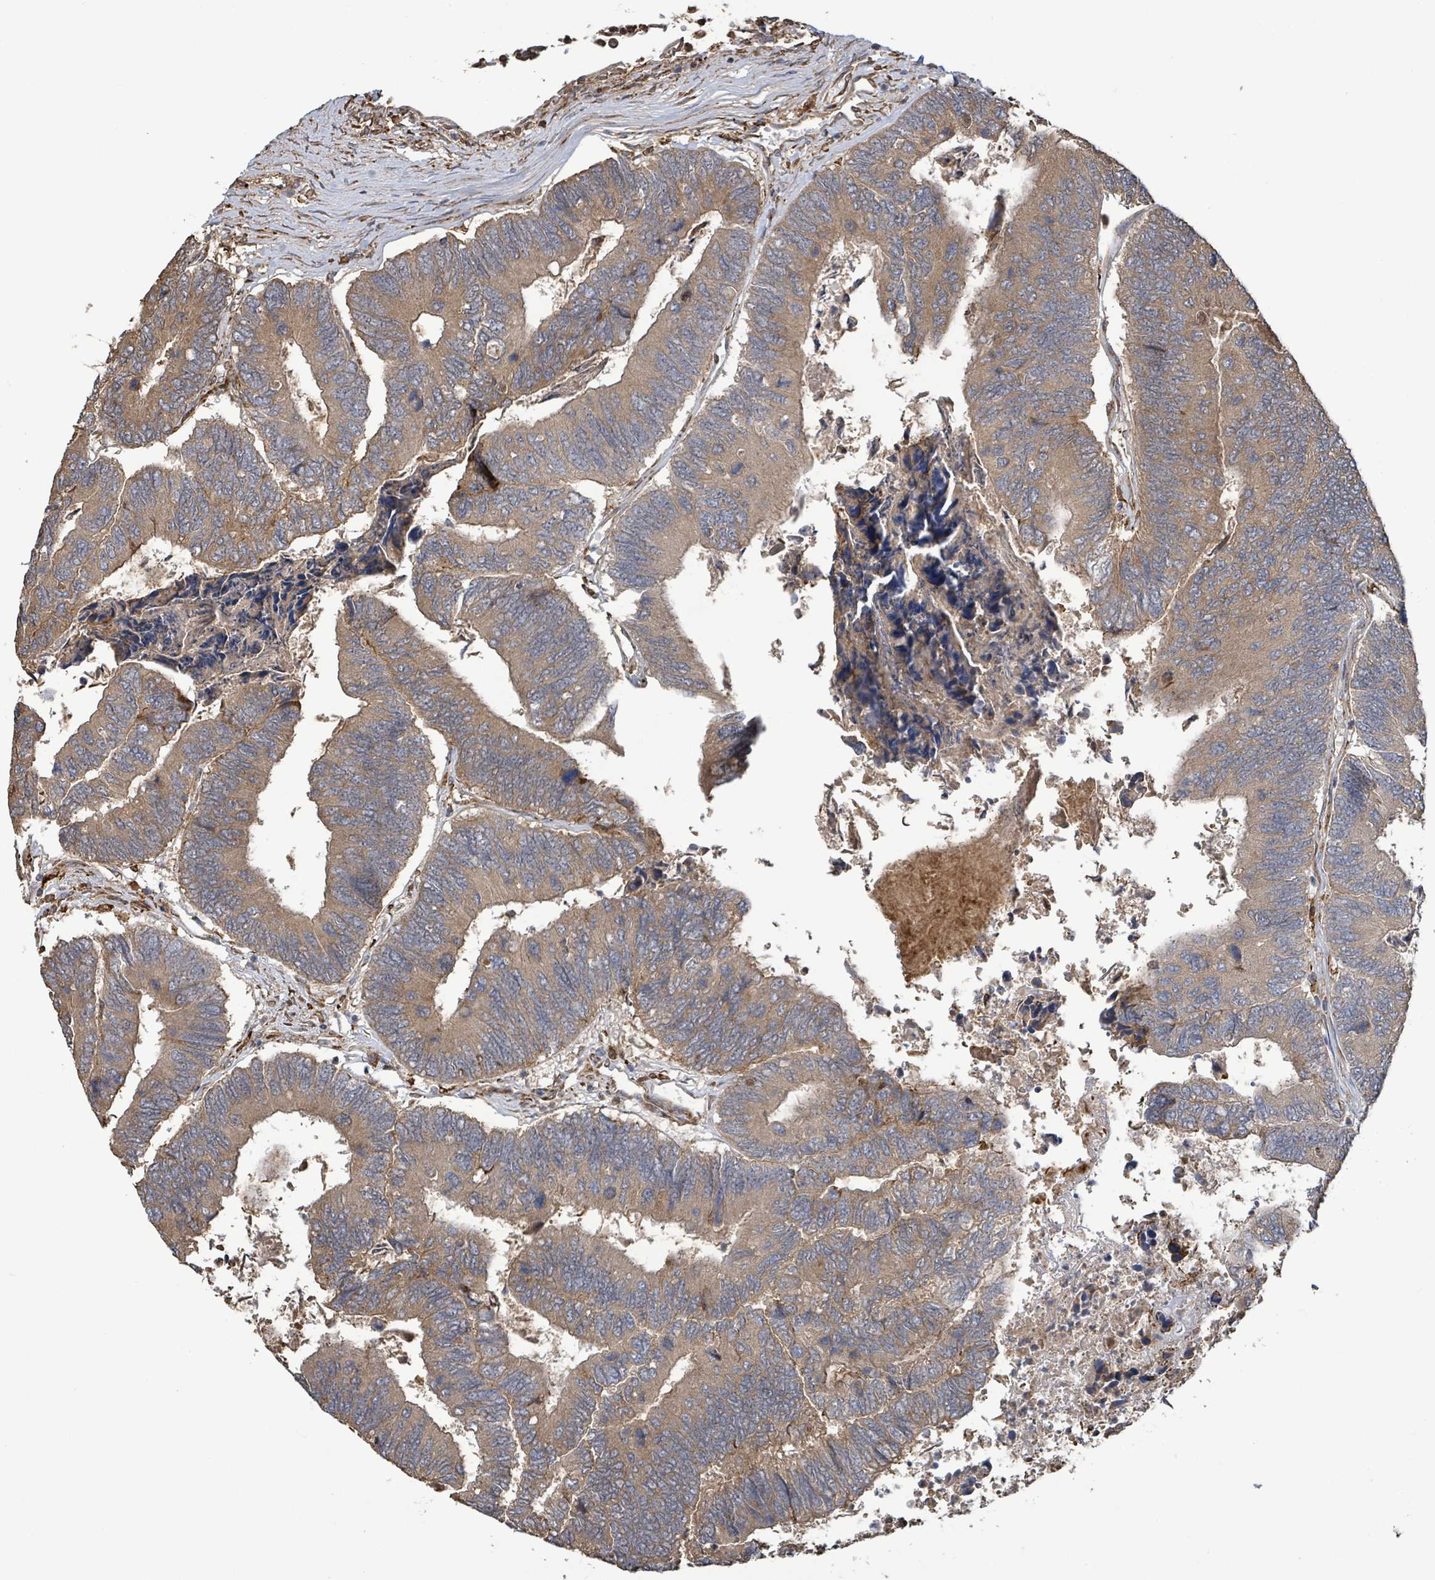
{"staining": {"intensity": "moderate", "quantity": ">75%", "location": "cytoplasmic/membranous"}, "tissue": "colorectal cancer", "cell_type": "Tumor cells", "image_type": "cancer", "snomed": [{"axis": "morphology", "description": "Adenocarcinoma, NOS"}, {"axis": "topography", "description": "Colon"}], "caption": "Immunohistochemical staining of colorectal cancer (adenocarcinoma) shows medium levels of moderate cytoplasmic/membranous protein staining in about >75% of tumor cells.", "gene": "ARPIN", "patient": {"sex": "female", "age": 67}}